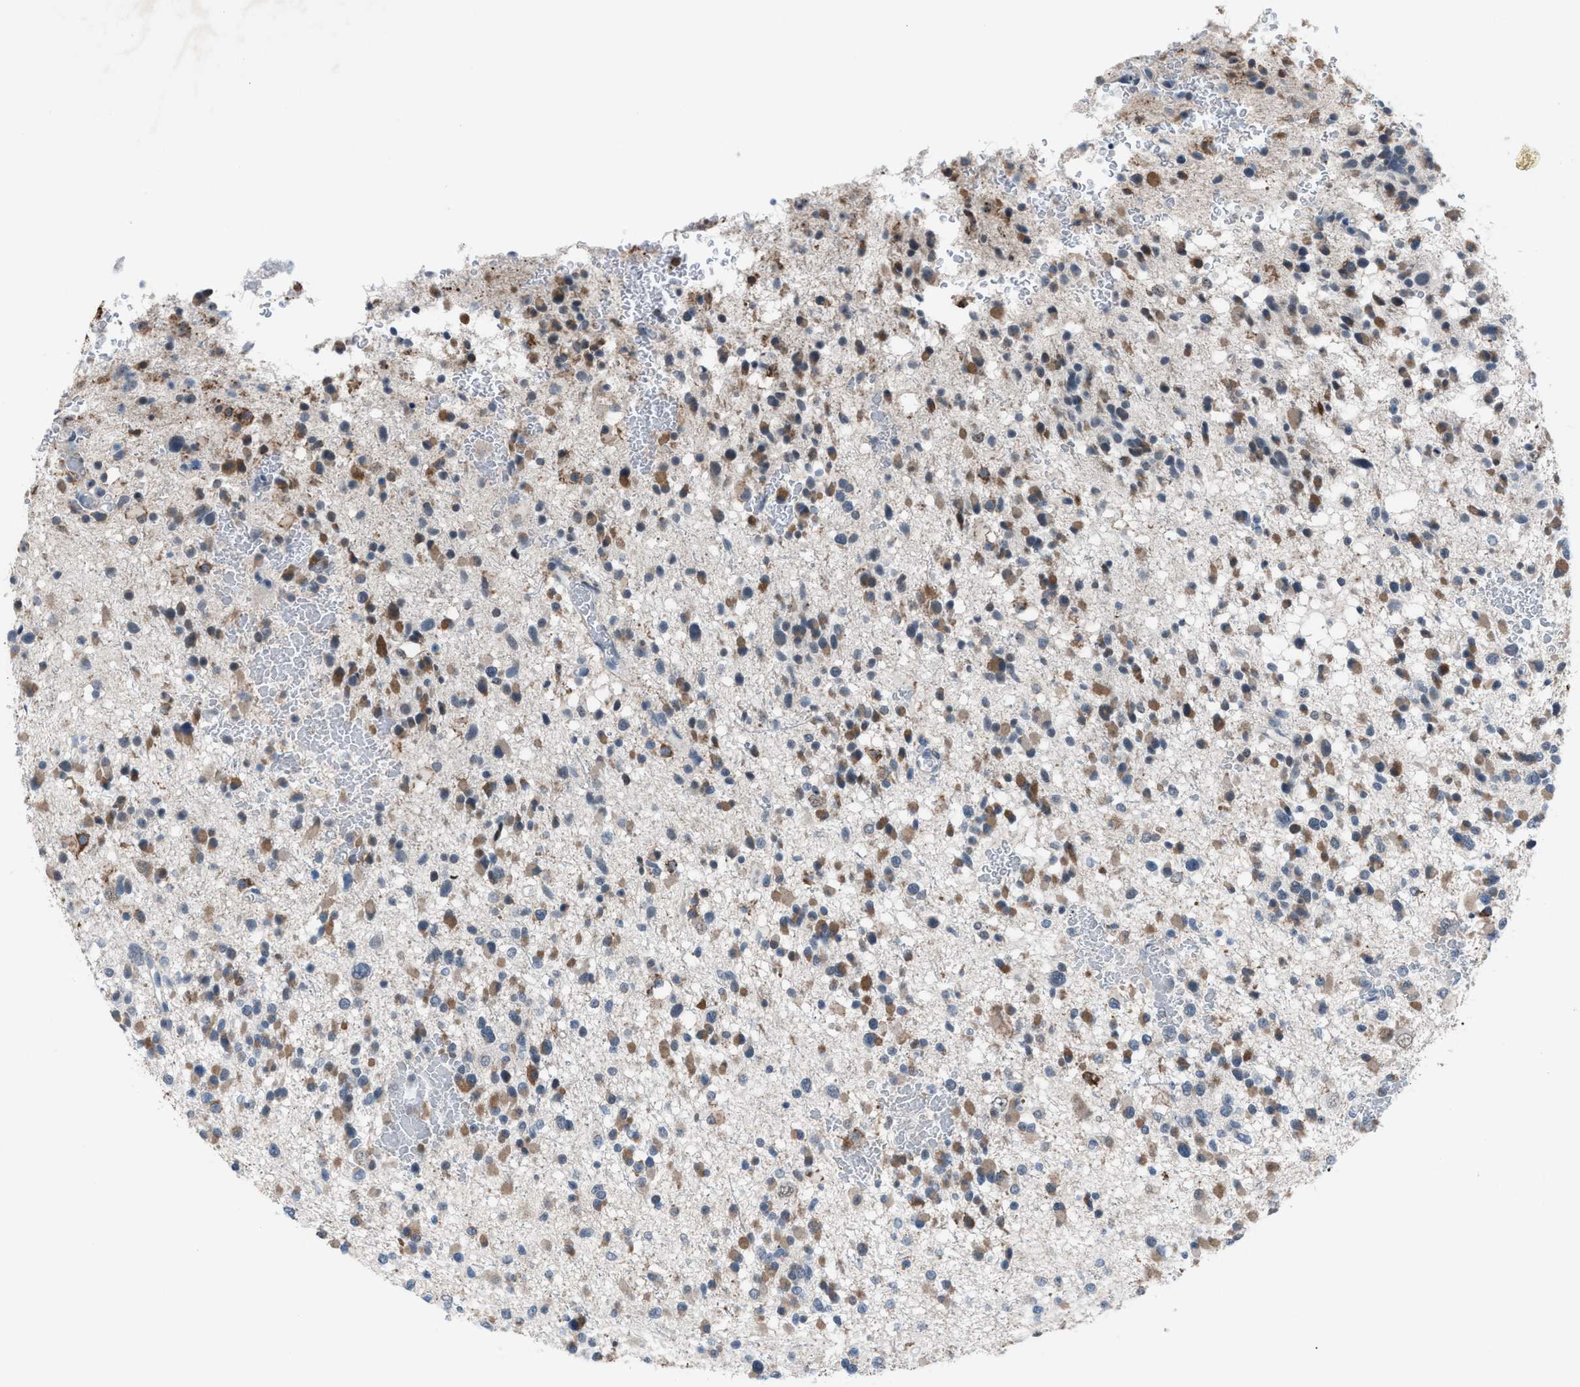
{"staining": {"intensity": "moderate", "quantity": ">75%", "location": "cytoplasmic/membranous"}, "tissue": "glioma", "cell_type": "Tumor cells", "image_type": "cancer", "snomed": [{"axis": "morphology", "description": "Glioma, malignant, Low grade"}, {"axis": "topography", "description": "Brain"}], "caption": "Protein expression analysis of human glioma reveals moderate cytoplasmic/membranous expression in approximately >75% of tumor cells.", "gene": "ANAPC11", "patient": {"sex": "female", "age": 22}}